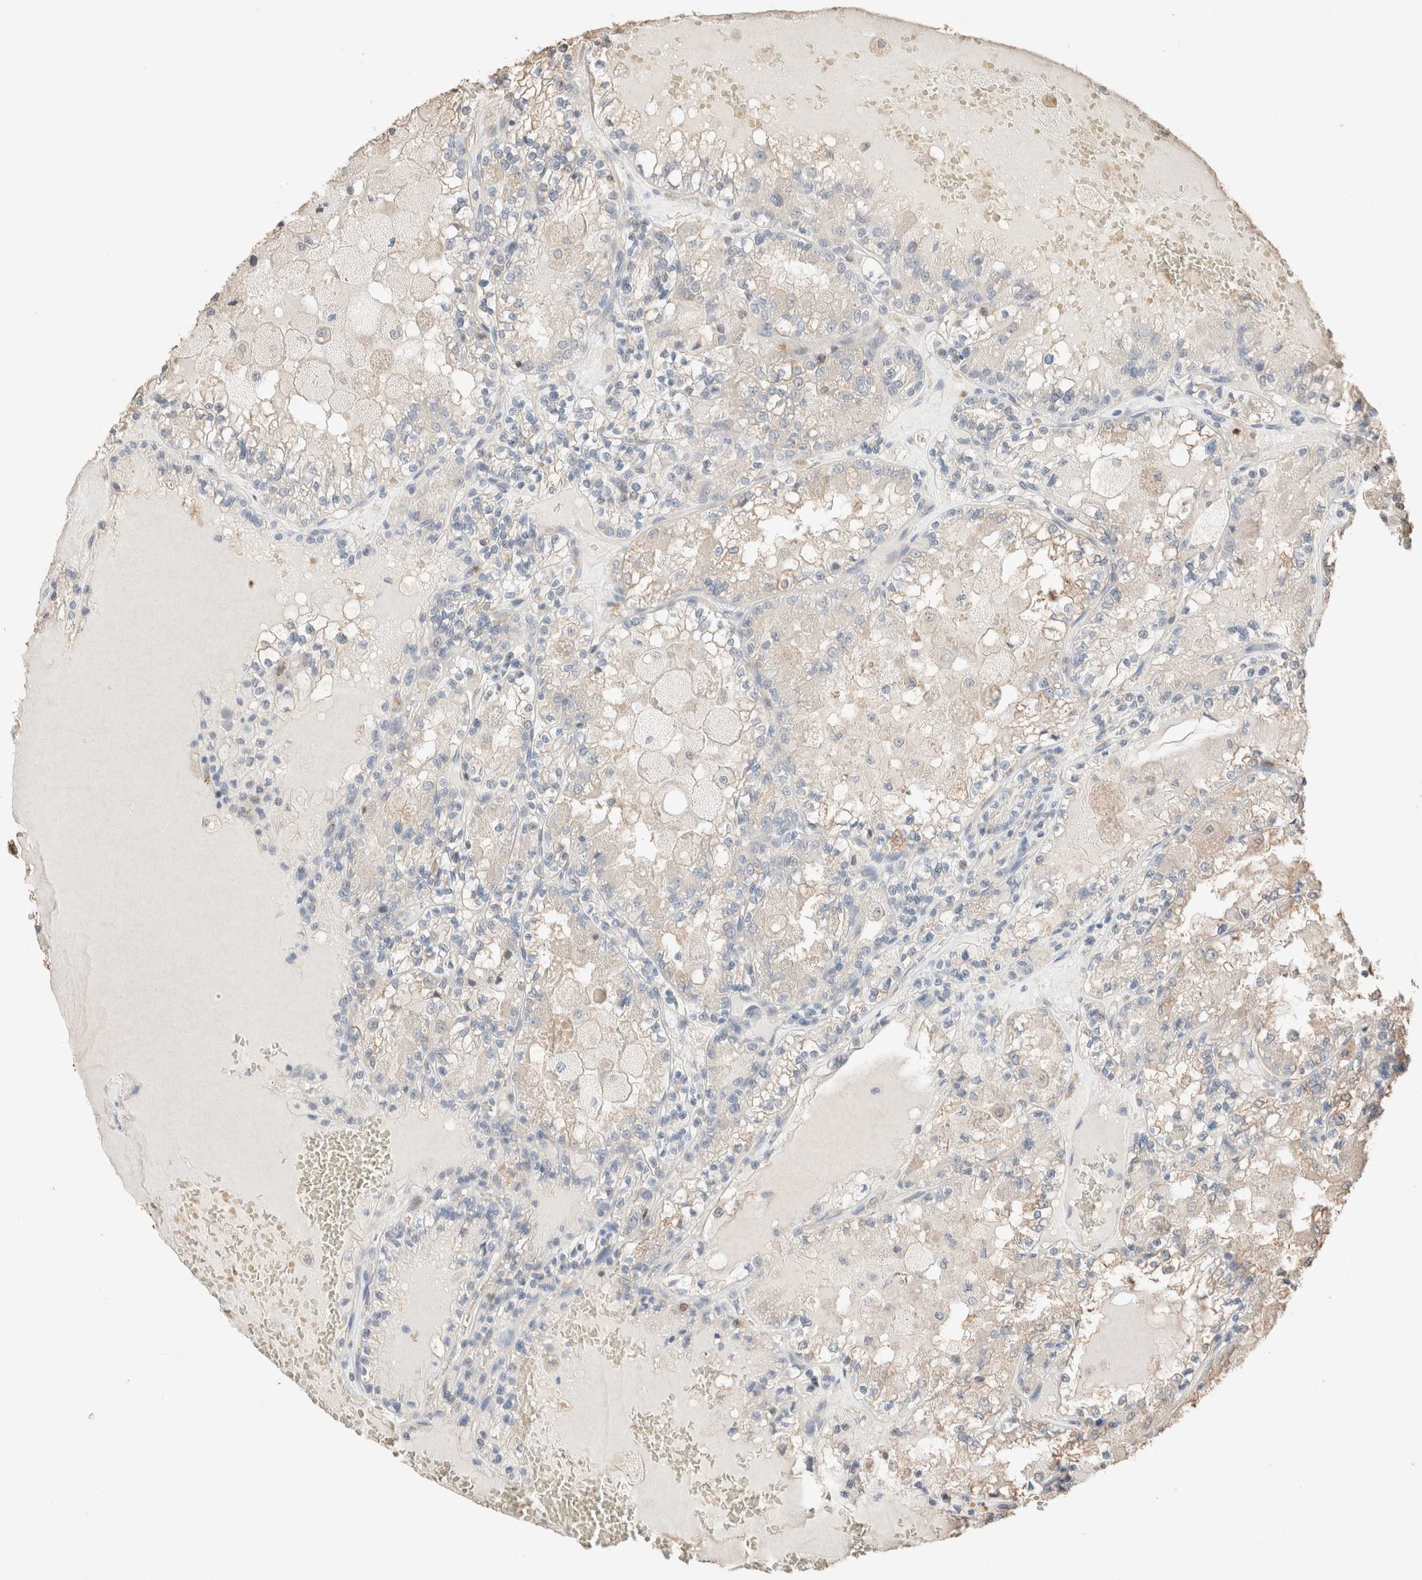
{"staining": {"intensity": "negative", "quantity": "none", "location": "none"}, "tissue": "renal cancer", "cell_type": "Tumor cells", "image_type": "cancer", "snomed": [{"axis": "morphology", "description": "Adenocarcinoma, NOS"}, {"axis": "topography", "description": "Kidney"}], "caption": "Immunohistochemical staining of human renal cancer (adenocarcinoma) demonstrates no significant positivity in tumor cells.", "gene": "TUBD1", "patient": {"sex": "female", "age": 56}}